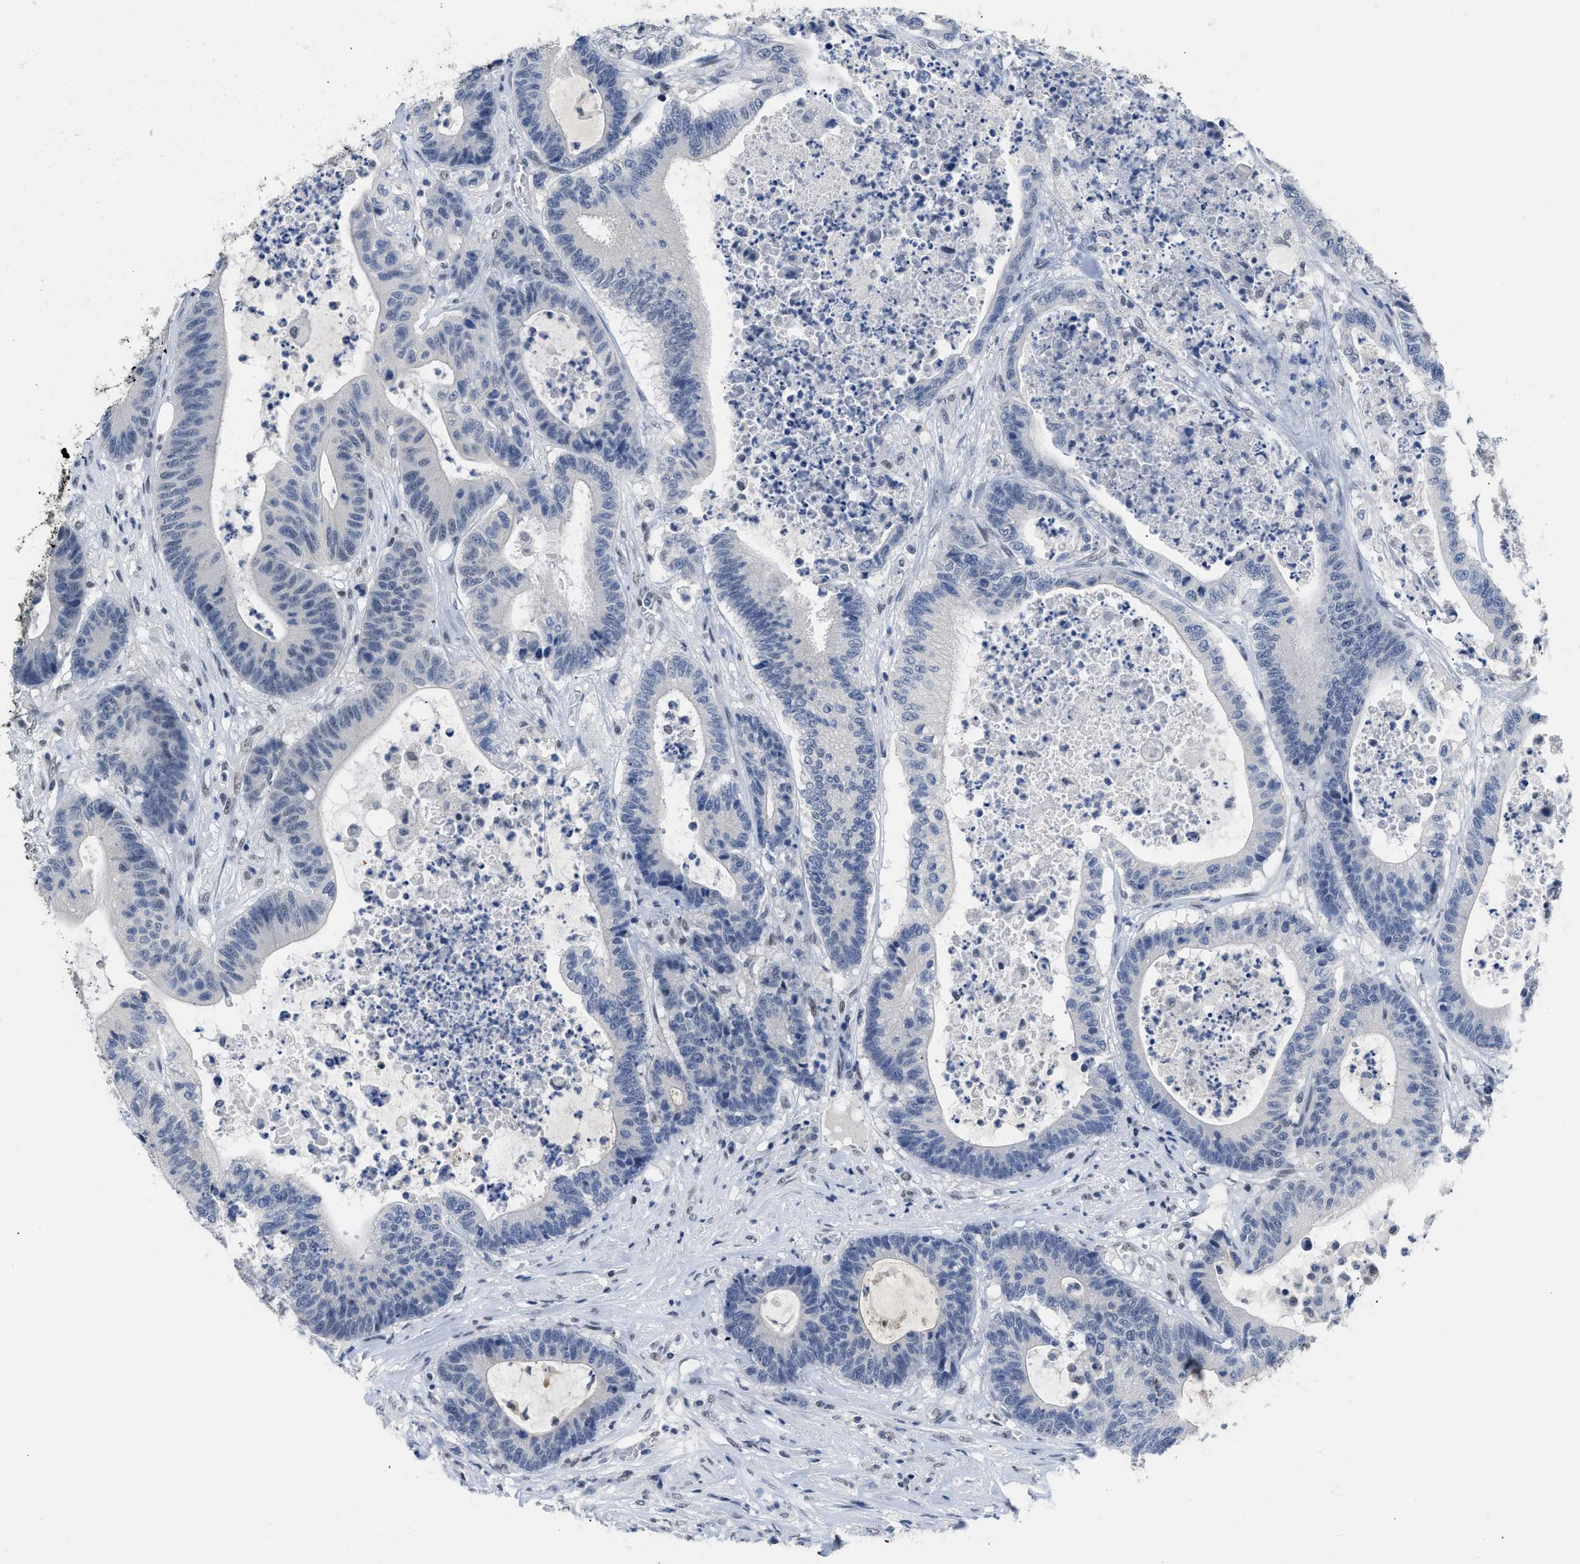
{"staining": {"intensity": "negative", "quantity": "none", "location": "none"}, "tissue": "colorectal cancer", "cell_type": "Tumor cells", "image_type": "cancer", "snomed": [{"axis": "morphology", "description": "Adenocarcinoma, NOS"}, {"axis": "topography", "description": "Colon"}], "caption": "Tumor cells show no significant expression in adenocarcinoma (colorectal). (DAB (3,3'-diaminobenzidine) IHC with hematoxylin counter stain).", "gene": "GGNBP2", "patient": {"sex": "female", "age": 84}}